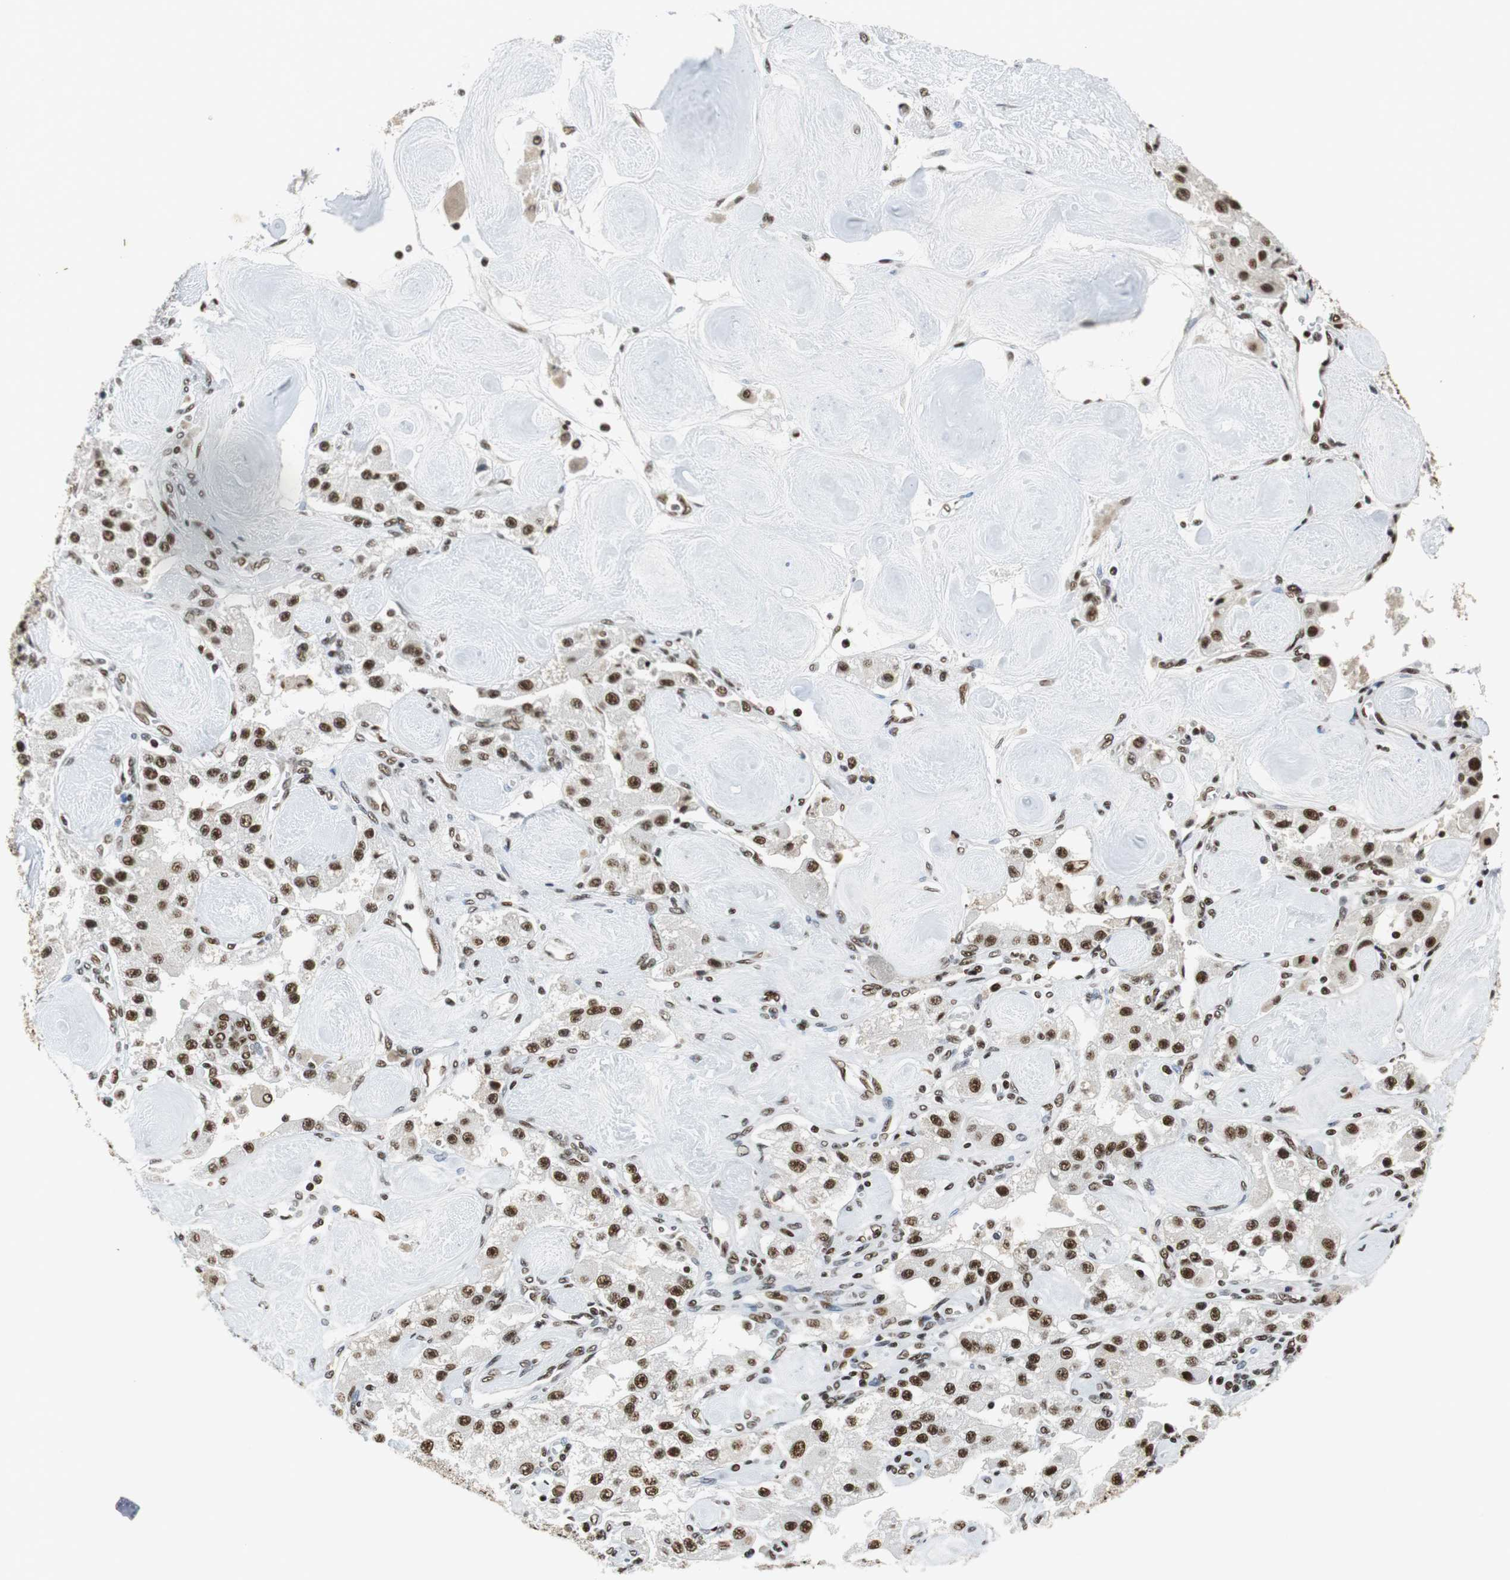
{"staining": {"intensity": "strong", "quantity": ">75%", "location": "nuclear"}, "tissue": "carcinoid", "cell_type": "Tumor cells", "image_type": "cancer", "snomed": [{"axis": "morphology", "description": "Carcinoid, malignant, NOS"}, {"axis": "topography", "description": "Pancreas"}], "caption": "DAB (3,3'-diaminobenzidine) immunohistochemical staining of carcinoid exhibits strong nuclear protein staining in about >75% of tumor cells. (brown staining indicates protein expression, while blue staining denotes nuclei).", "gene": "PRKDC", "patient": {"sex": "male", "age": 41}}